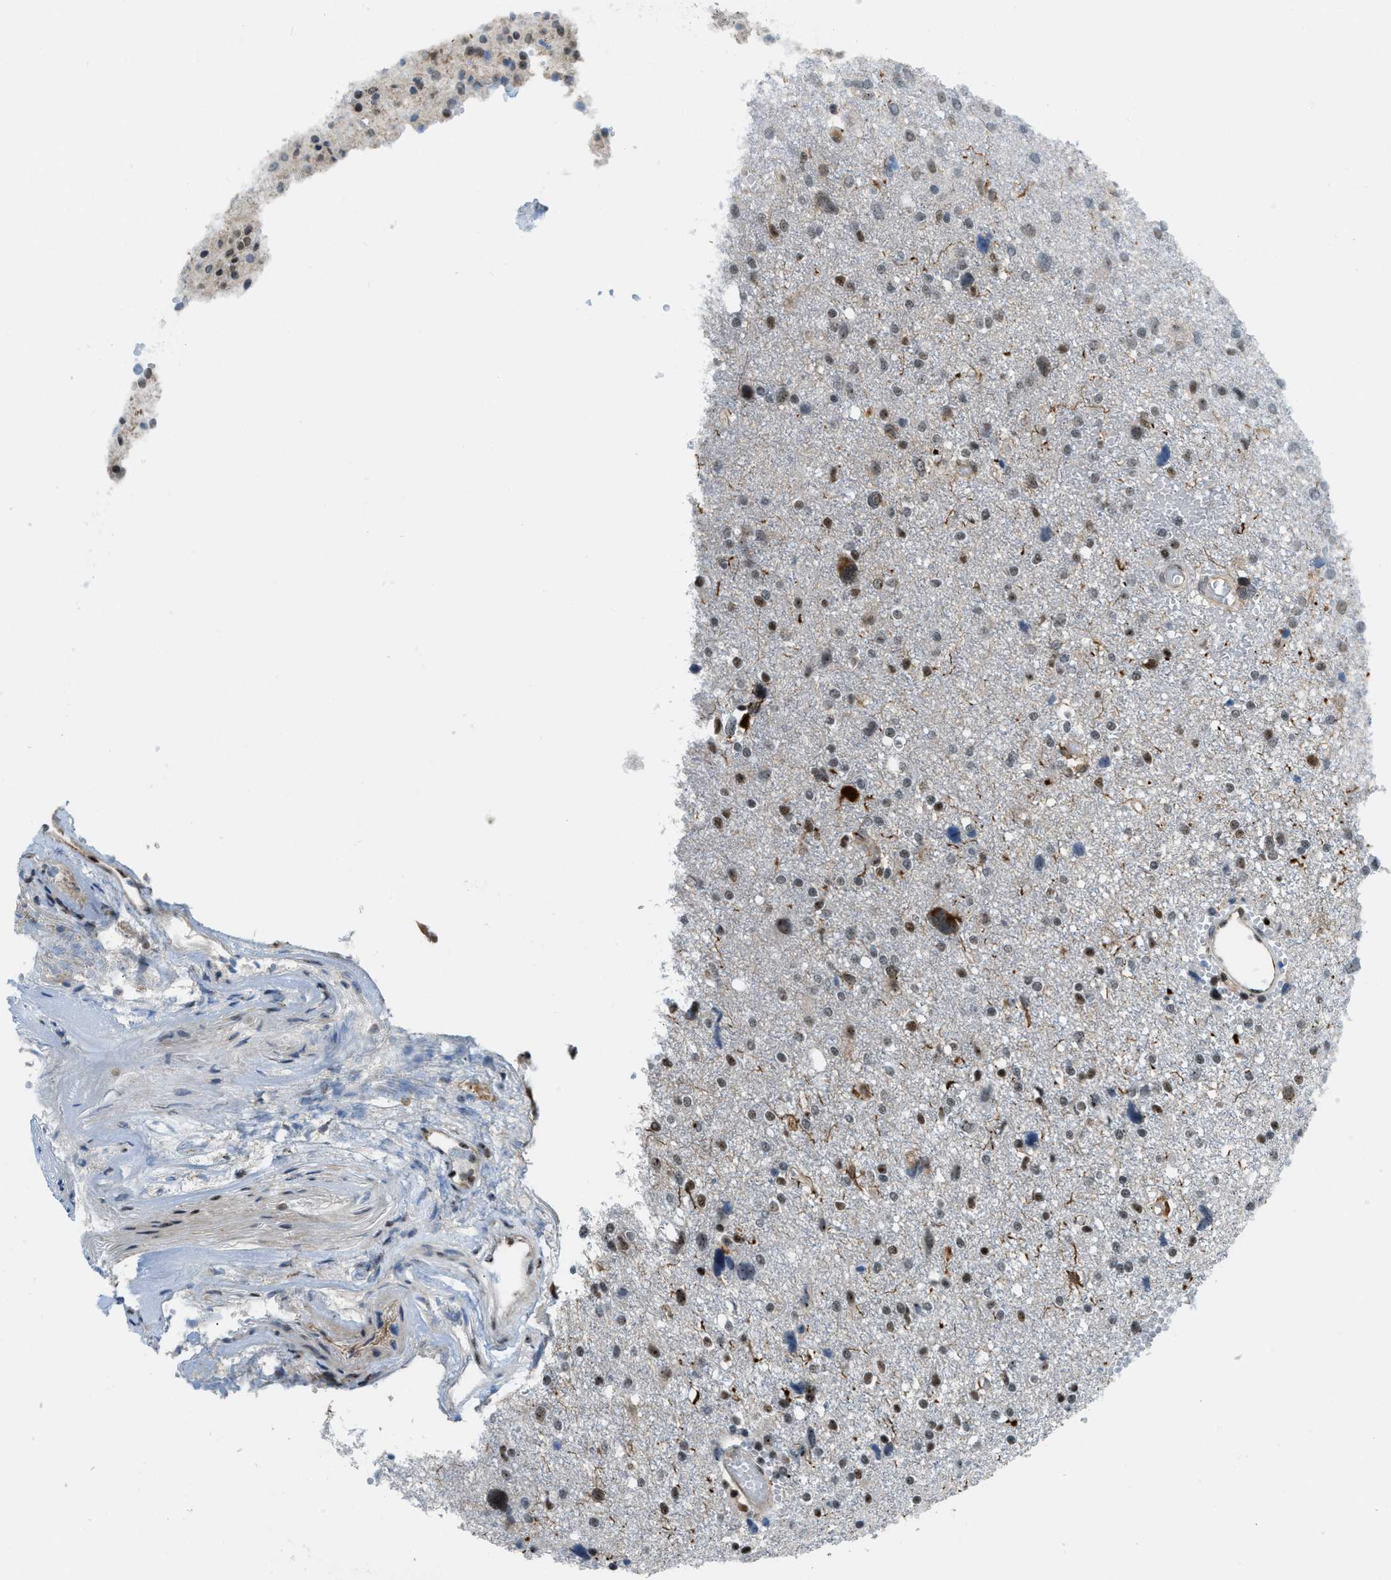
{"staining": {"intensity": "weak", "quantity": "25%-75%", "location": "nuclear"}, "tissue": "glioma", "cell_type": "Tumor cells", "image_type": "cancer", "snomed": [{"axis": "morphology", "description": "Glioma, malignant, High grade"}, {"axis": "topography", "description": "Brain"}], "caption": "This histopathology image shows immunohistochemistry (IHC) staining of human malignant glioma (high-grade), with low weak nuclear staining in approximately 25%-75% of tumor cells.", "gene": "E2F1", "patient": {"sex": "female", "age": 59}}